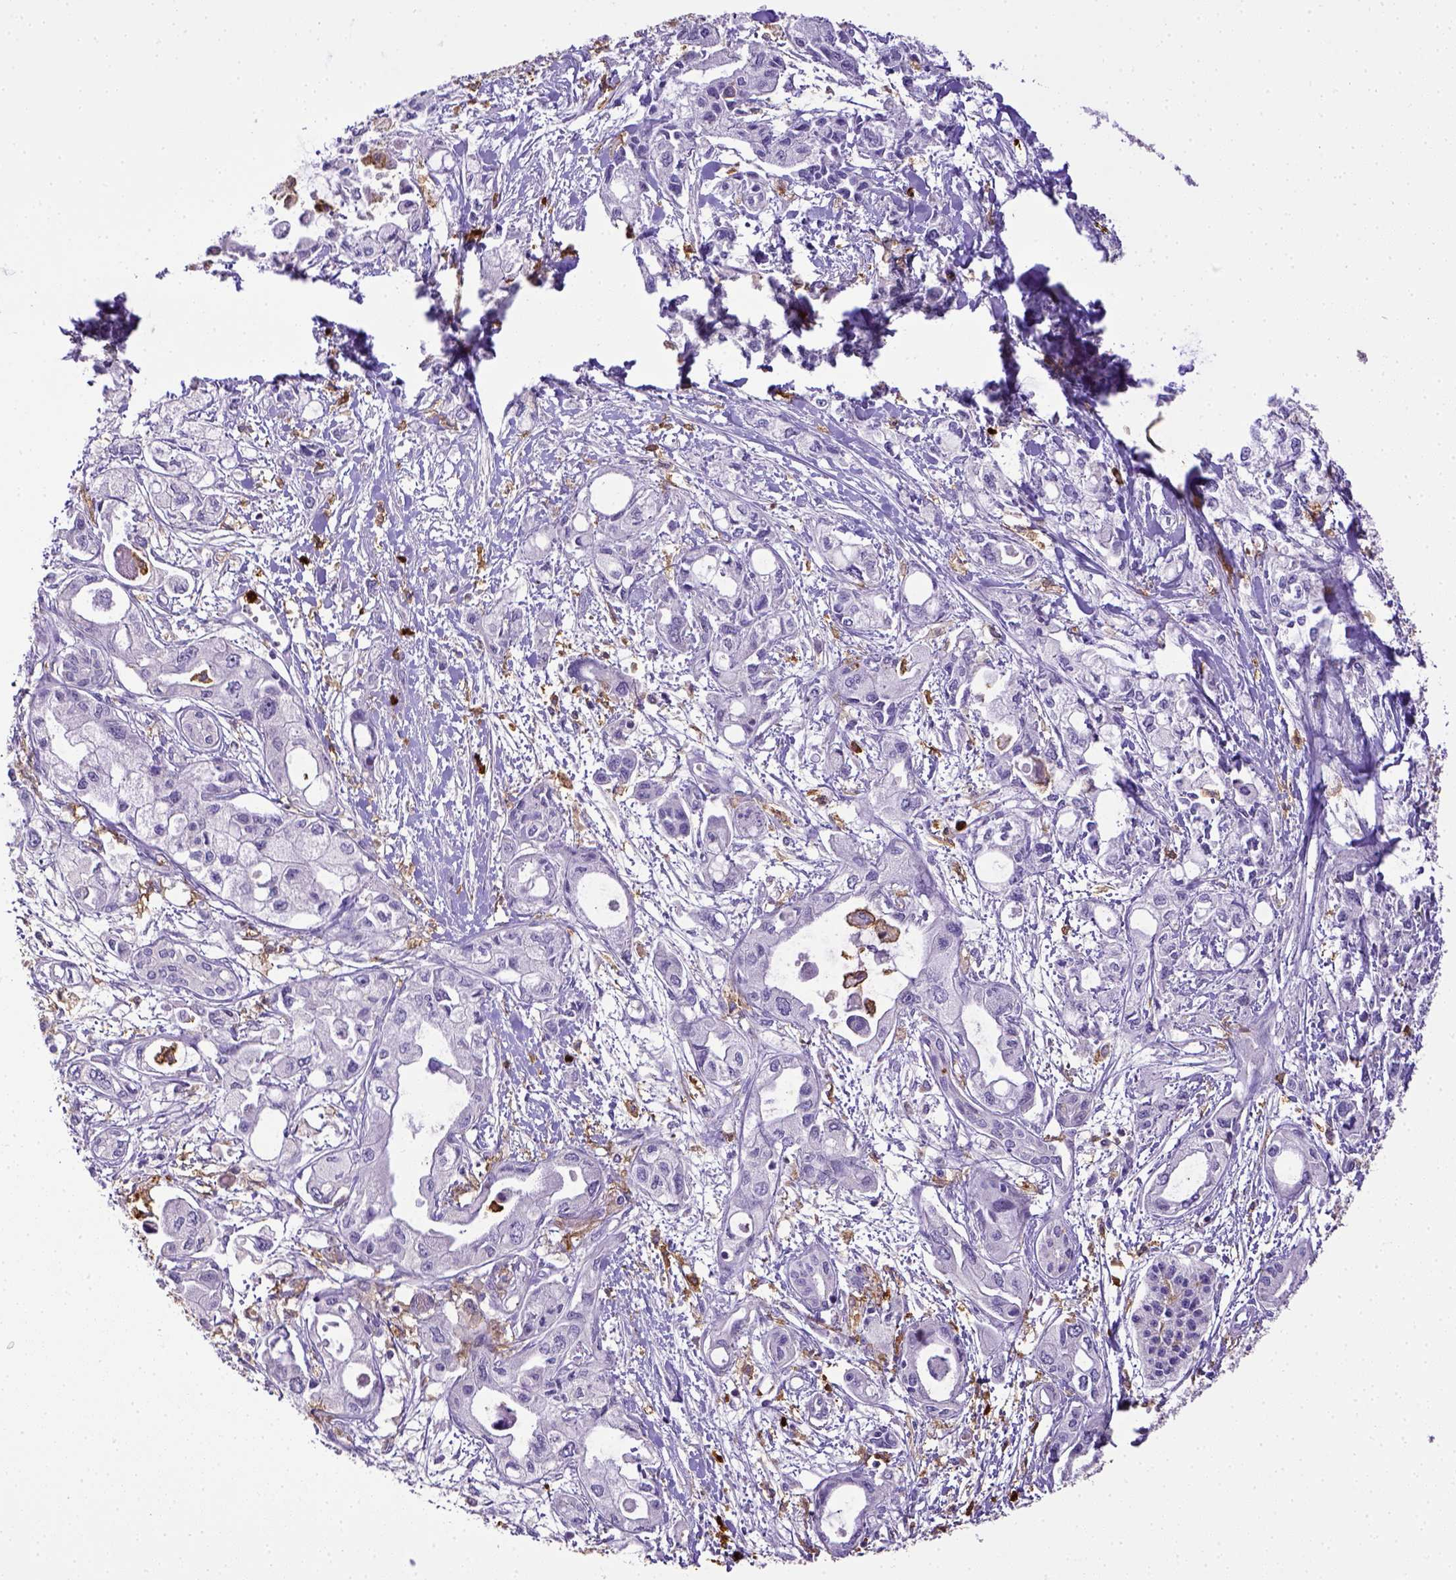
{"staining": {"intensity": "negative", "quantity": "none", "location": "none"}, "tissue": "pancreatic cancer", "cell_type": "Tumor cells", "image_type": "cancer", "snomed": [{"axis": "morphology", "description": "Adenocarcinoma, NOS"}, {"axis": "topography", "description": "Pancreas"}], "caption": "Tumor cells show no significant staining in pancreatic adenocarcinoma.", "gene": "ITGAM", "patient": {"sex": "female", "age": 61}}